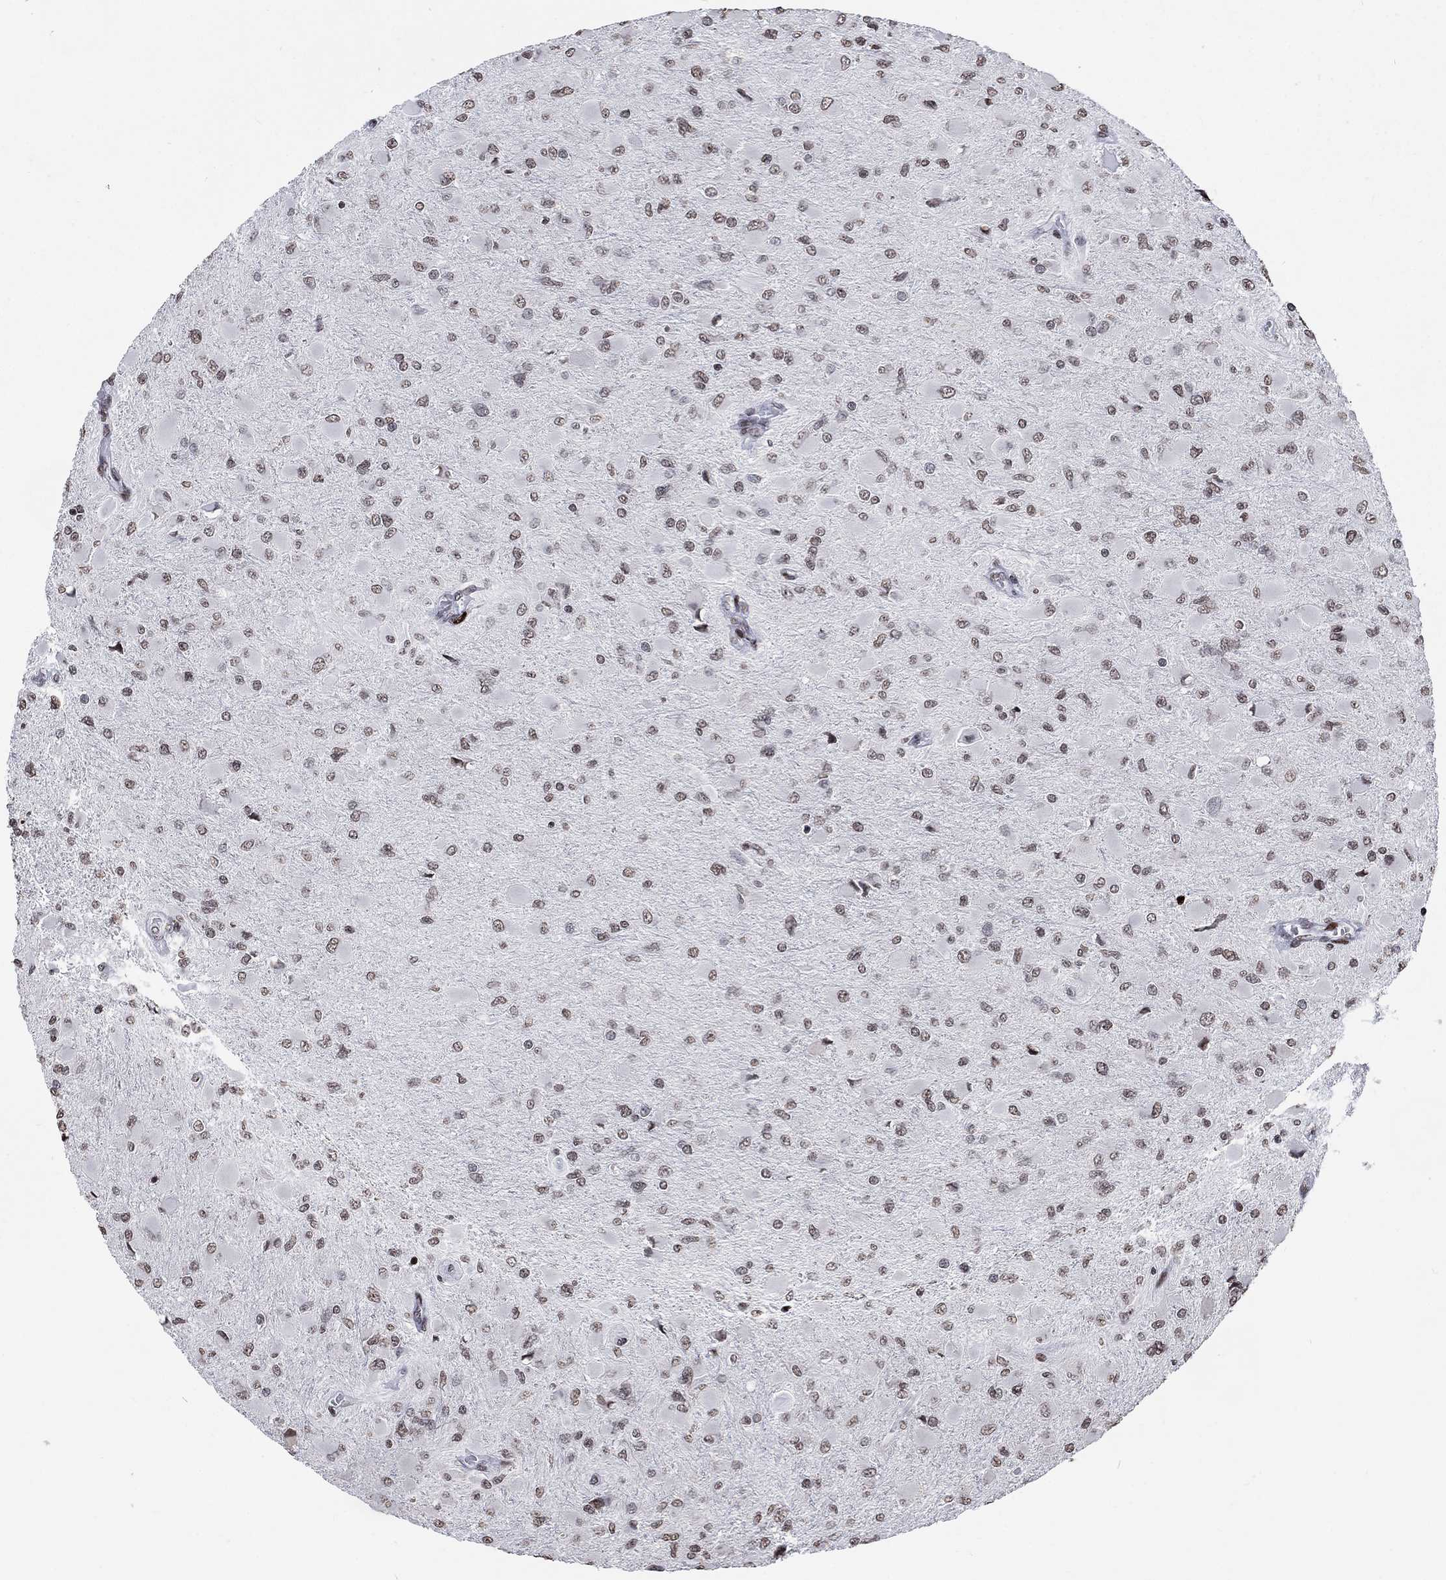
{"staining": {"intensity": "weak", "quantity": "25%-75%", "location": "nuclear"}, "tissue": "glioma", "cell_type": "Tumor cells", "image_type": "cancer", "snomed": [{"axis": "morphology", "description": "Glioma, malignant, High grade"}, {"axis": "topography", "description": "Cerebral cortex"}], "caption": "Immunohistochemistry micrograph of neoplastic tissue: human glioma stained using IHC reveals low levels of weak protein expression localized specifically in the nuclear of tumor cells, appearing as a nuclear brown color.", "gene": "SRSF3", "patient": {"sex": "female", "age": 36}}